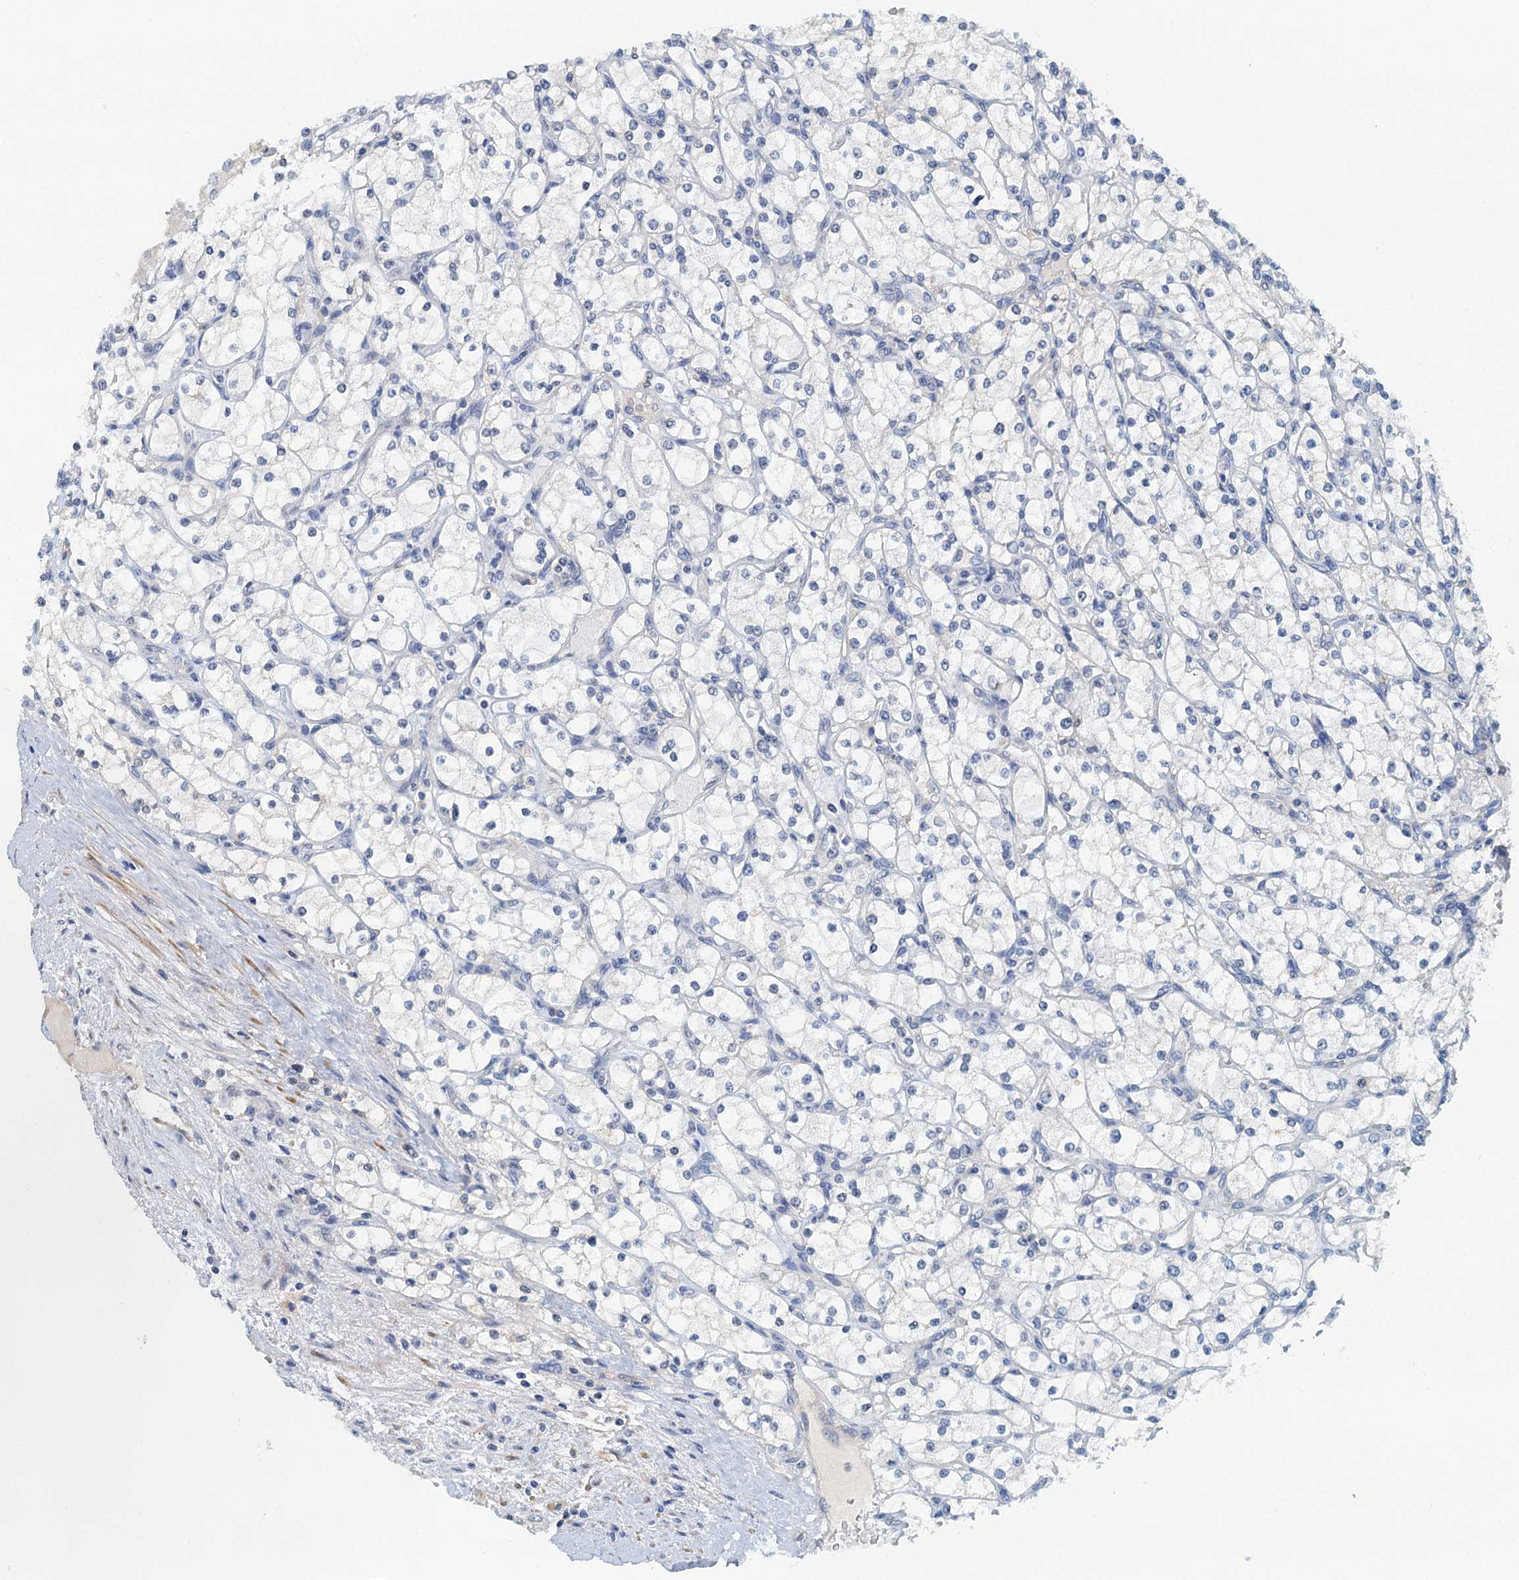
{"staining": {"intensity": "negative", "quantity": "none", "location": "none"}, "tissue": "renal cancer", "cell_type": "Tumor cells", "image_type": "cancer", "snomed": [{"axis": "morphology", "description": "Adenocarcinoma, NOS"}, {"axis": "topography", "description": "Kidney"}], "caption": "Adenocarcinoma (renal) was stained to show a protein in brown. There is no significant staining in tumor cells.", "gene": "DTD1", "patient": {"sex": "male", "age": 80}}